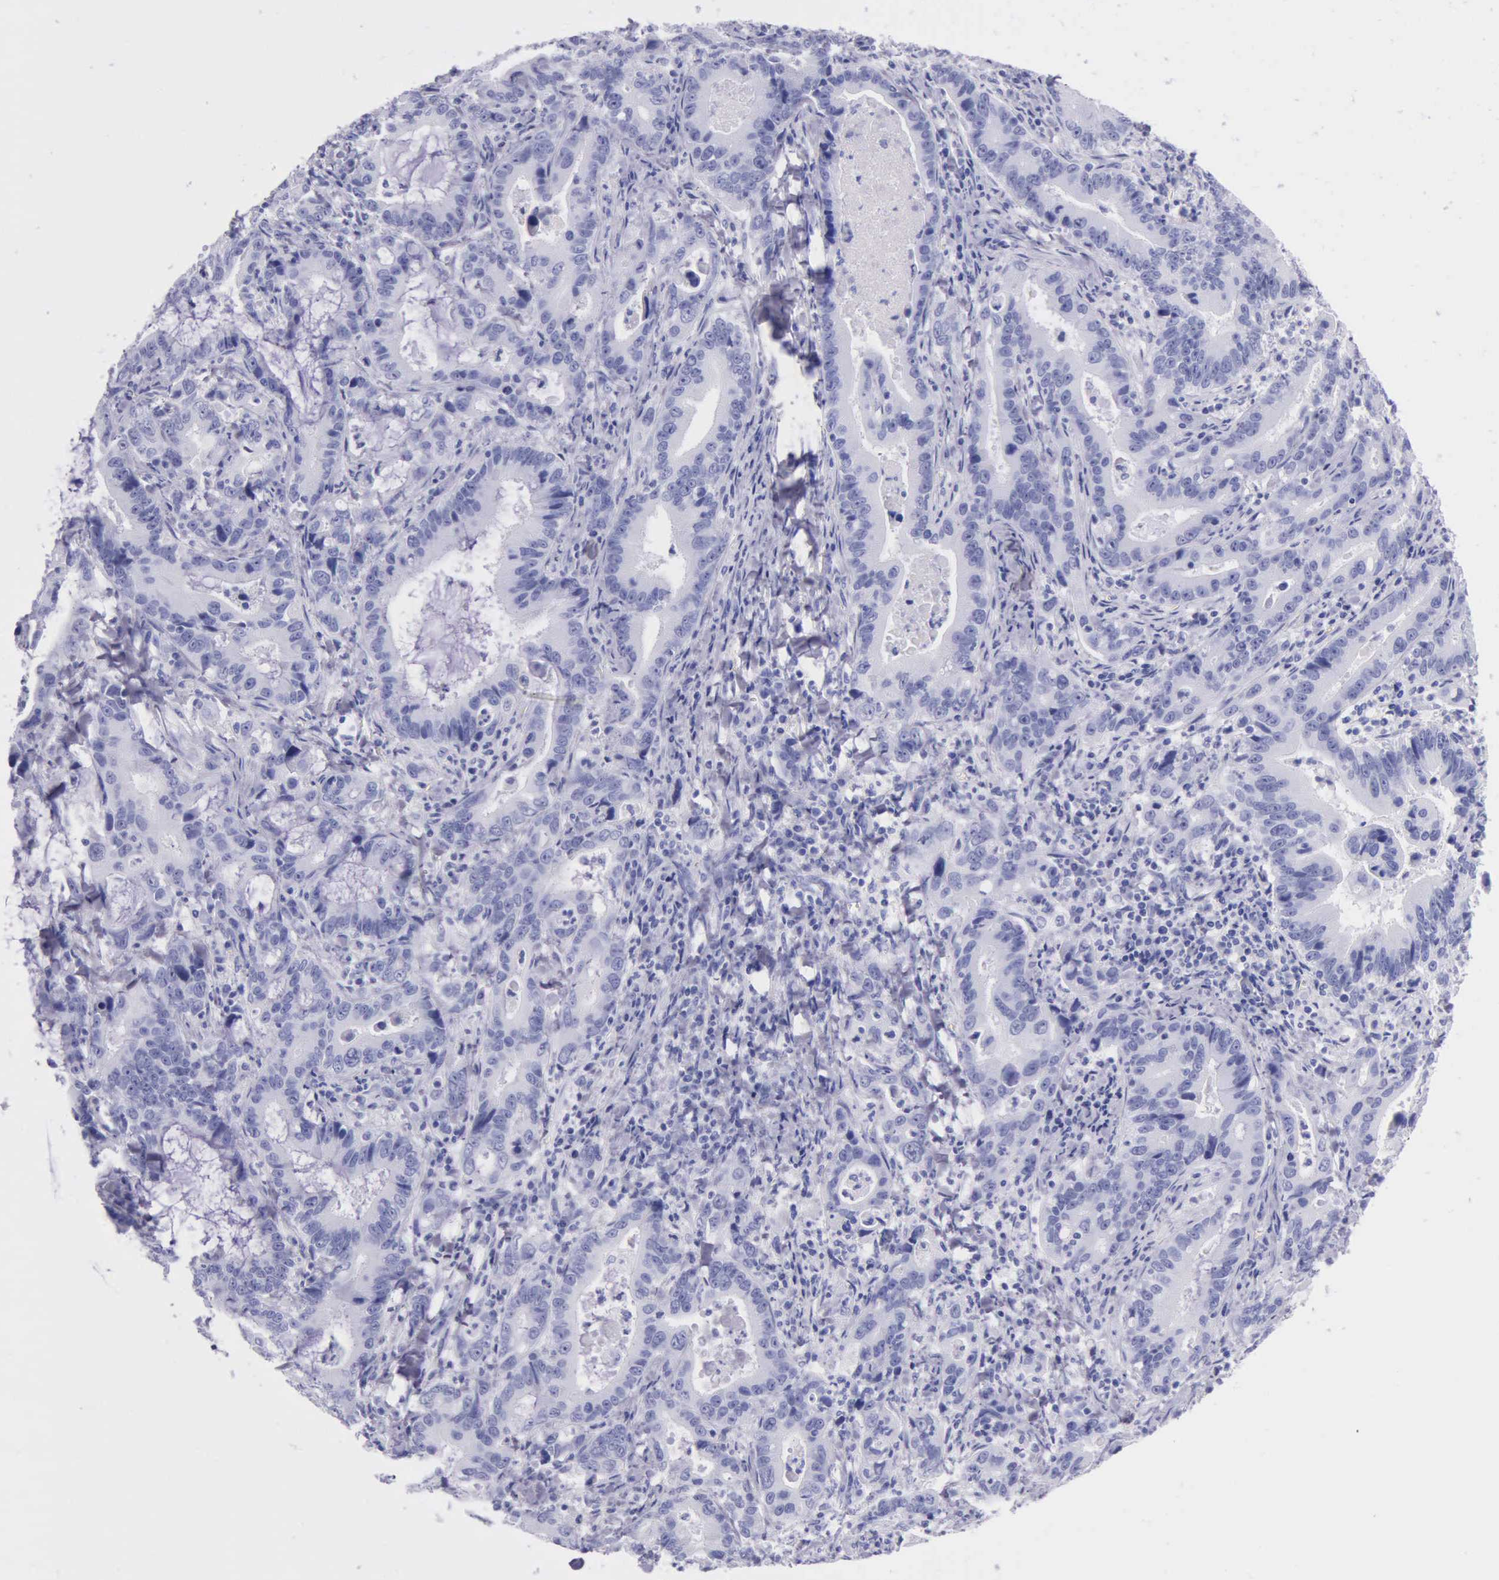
{"staining": {"intensity": "negative", "quantity": "none", "location": "none"}, "tissue": "stomach cancer", "cell_type": "Tumor cells", "image_type": "cancer", "snomed": [{"axis": "morphology", "description": "Adenocarcinoma, NOS"}, {"axis": "topography", "description": "Stomach, upper"}], "caption": "This histopathology image is of stomach cancer stained with immunohistochemistry (IHC) to label a protein in brown with the nuclei are counter-stained blue. There is no staining in tumor cells.", "gene": "KLK3", "patient": {"sex": "male", "age": 63}}